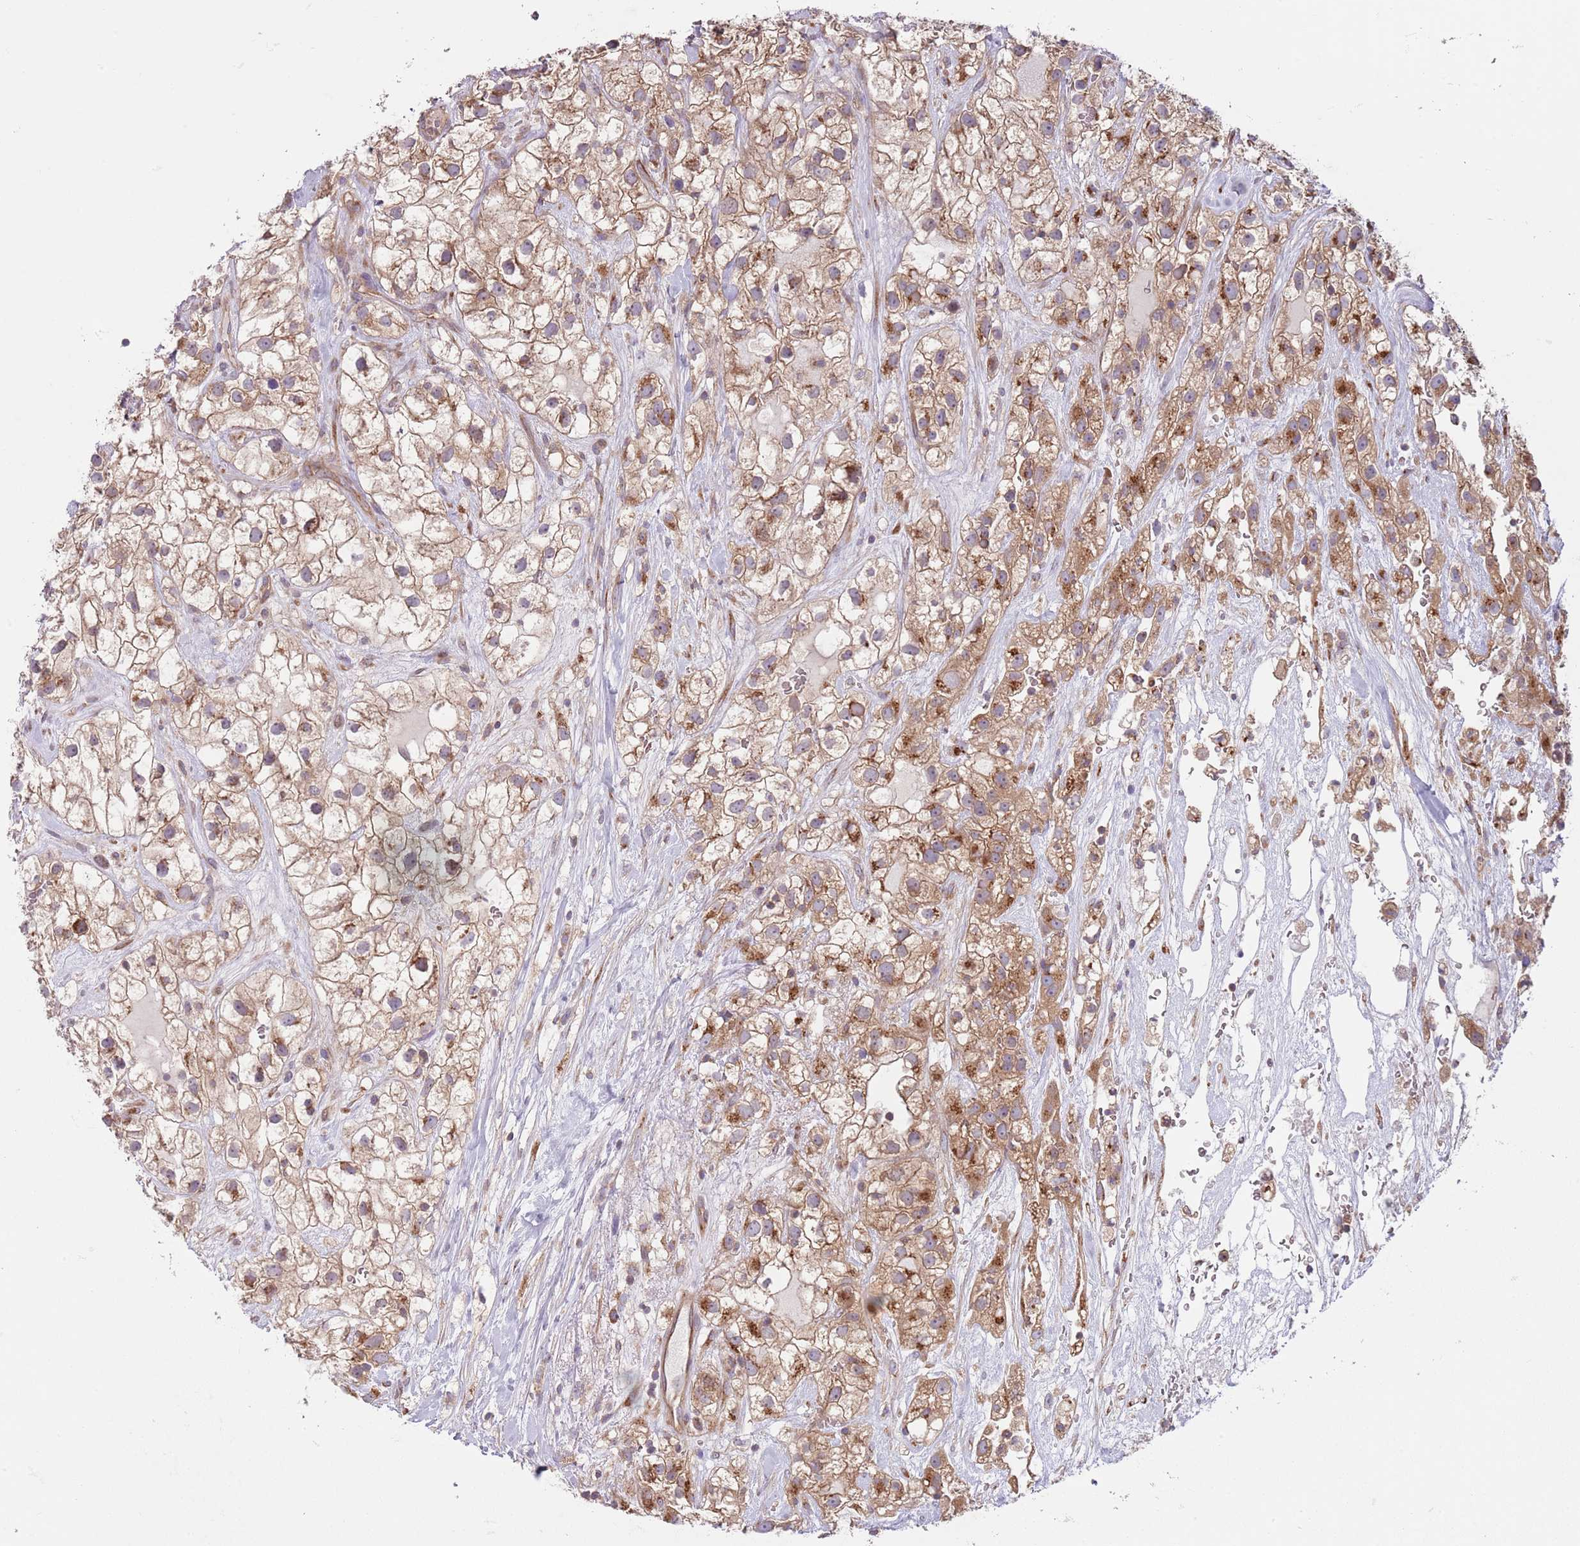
{"staining": {"intensity": "moderate", "quantity": ">75%", "location": "cytoplasmic/membranous"}, "tissue": "renal cancer", "cell_type": "Tumor cells", "image_type": "cancer", "snomed": [{"axis": "morphology", "description": "Adenocarcinoma, NOS"}, {"axis": "topography", "description": "Kidney"}], "caption": "A histopathology image of adenocarcinoma (renal) stained for a protein shows moderate cytoplasmic/membranous brown staining in tumor cells. The protein is shown in brown color, while the nuclei are stained blue.", "gene": "COPE", "patient": {"sex": "male", "age": 59}}